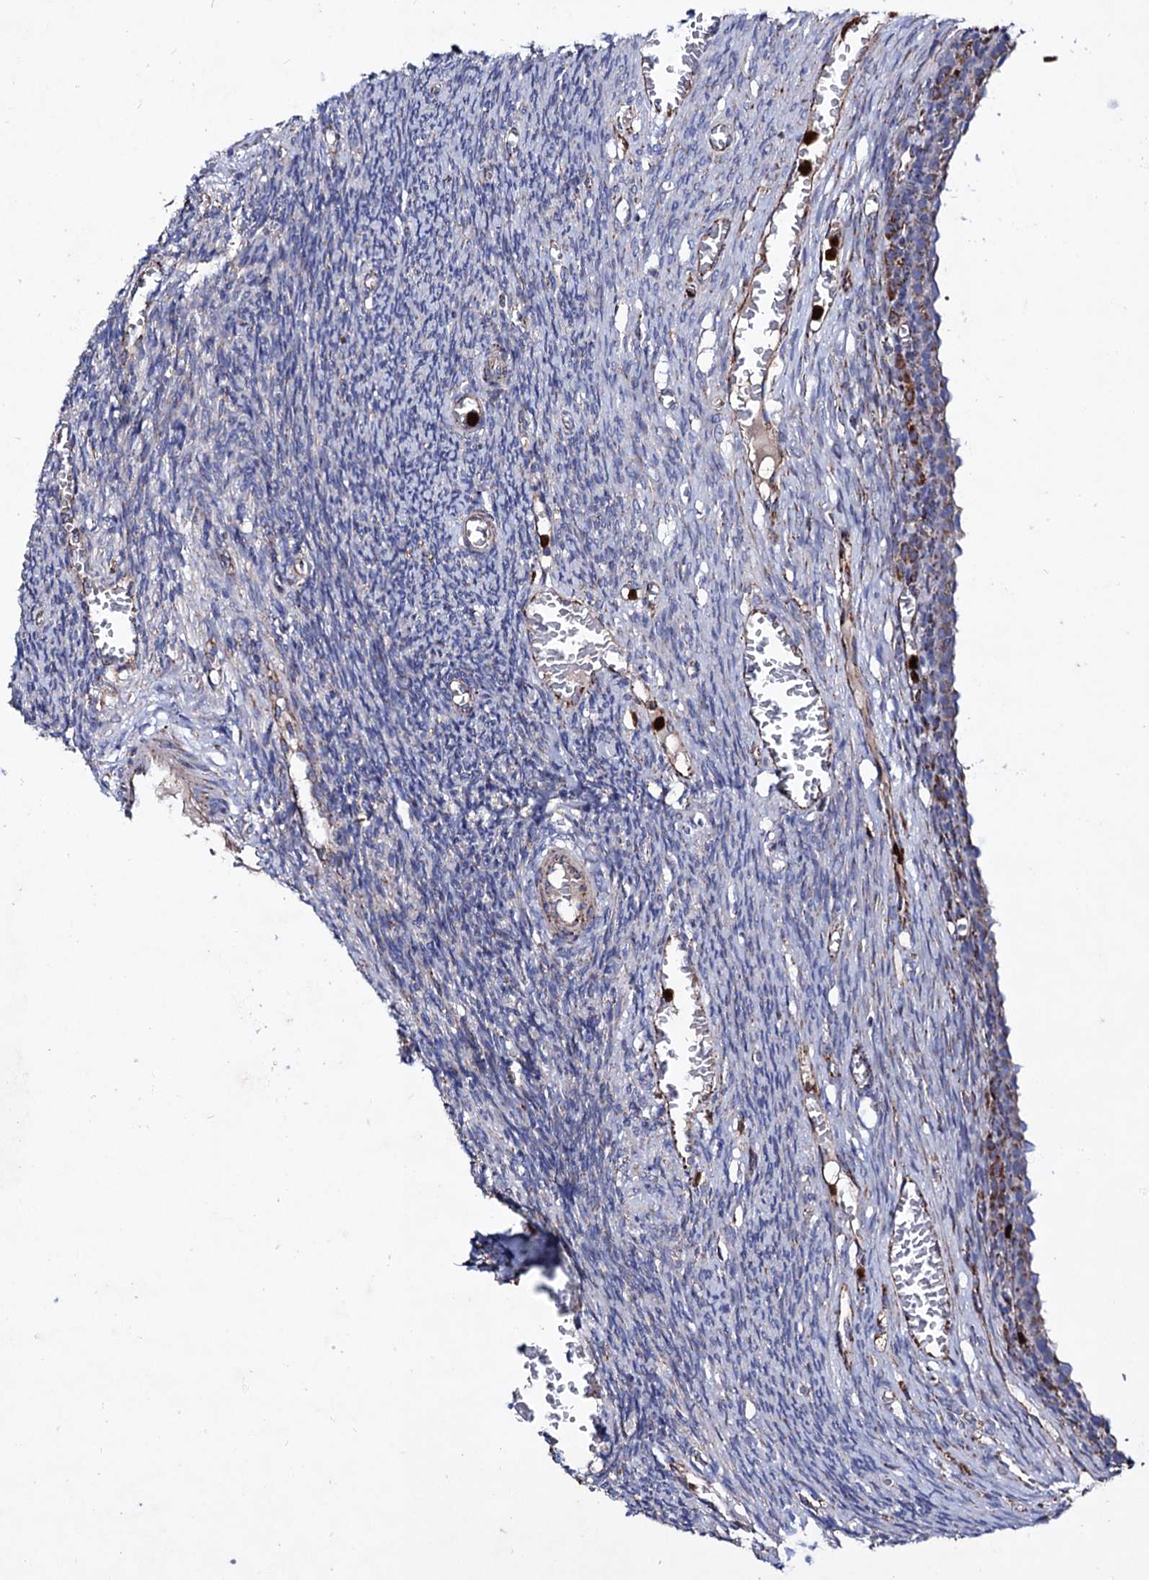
{"staining": {"intensity": "negative", "quantity": "none", "location": "none"}, "tissue": "ovary", "cell_type": "Ovarian stroma cells", "image_type": "normal", "snomed": [{"axis": "morphology", "description": "Normal tissue, NOS"}, {"axis": "topography", "description": "Ovary"}], "caption": "A histopathology image of ovary stained for a protein demonstrates no brown staining in ovarian stroma cells. (Stains: DAB (3,3'-diaminobenzidine) immunohistochemistry with hematoxylin counter stain, Microscopy: brightfield microscopy at high magnification).", "gene": "ACAD9", "patient": {"sex": "female", "age": 27}}